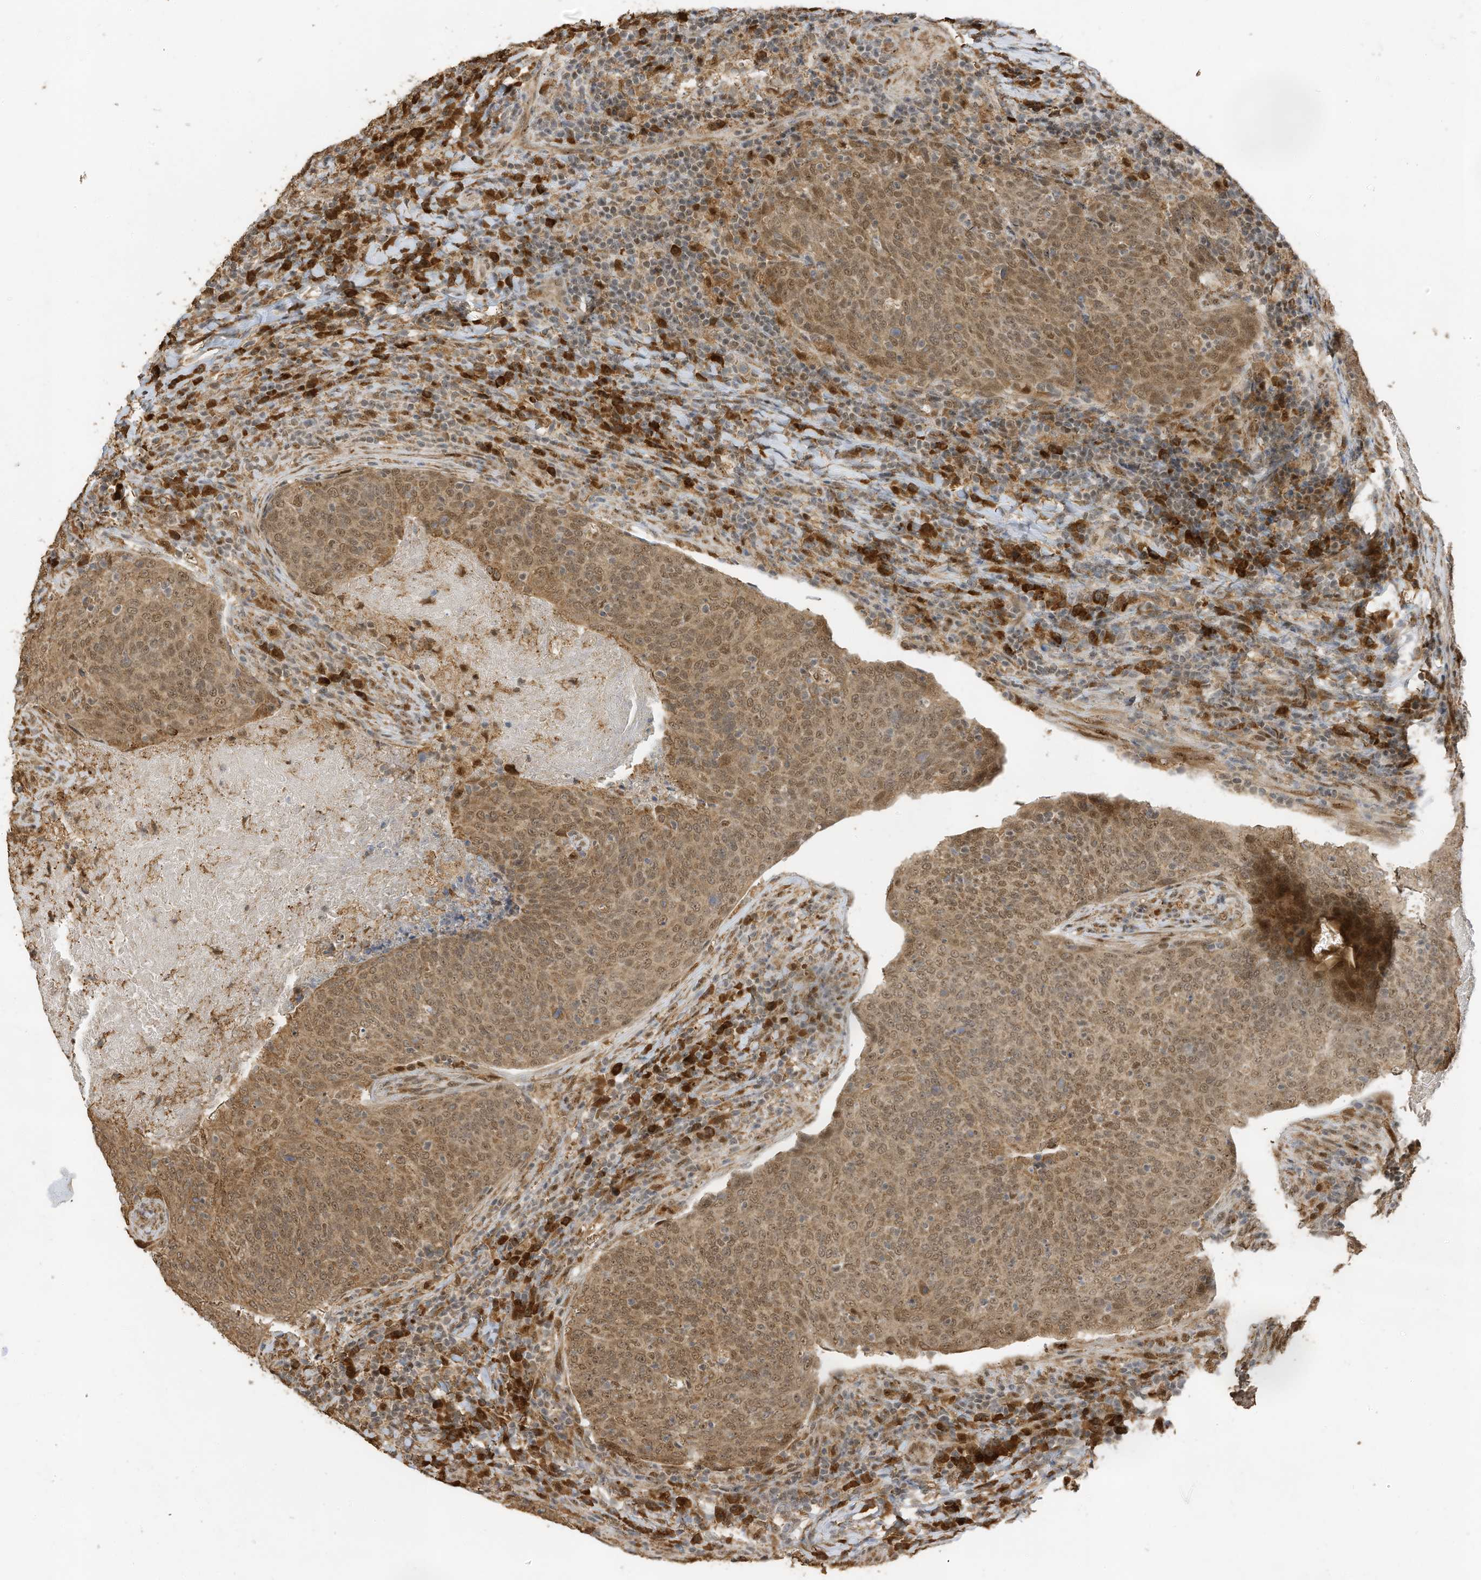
{"staining": {"intensity": "moderate", "quantity": ">75%", "location": "cytoplasmic/membranous,nuclear"}, "tissue": "head and neck cancer", "cell_type": "Tumor cells", "image_type": "cancer", "snomed": [{"axis": "morphology", "description": "Squamous cell carcinoma, NOS"}, {"axis": "morphology", "description": "Squamous cell carcinoma, metastatic, NOS"}, {"axis": "topography", "description": "Lymph node"}, {"axis": "topography", "description": "Head-Neck"}], "caption": "Human head and neck cancer stained for a protein (brown) displays moderate cytoplasmic/membranous and nuclear positive positivity in approximately >75% of tumor cells.", "gene": "ERLEC1", "patient": {"sex": "male", "age": 62}}